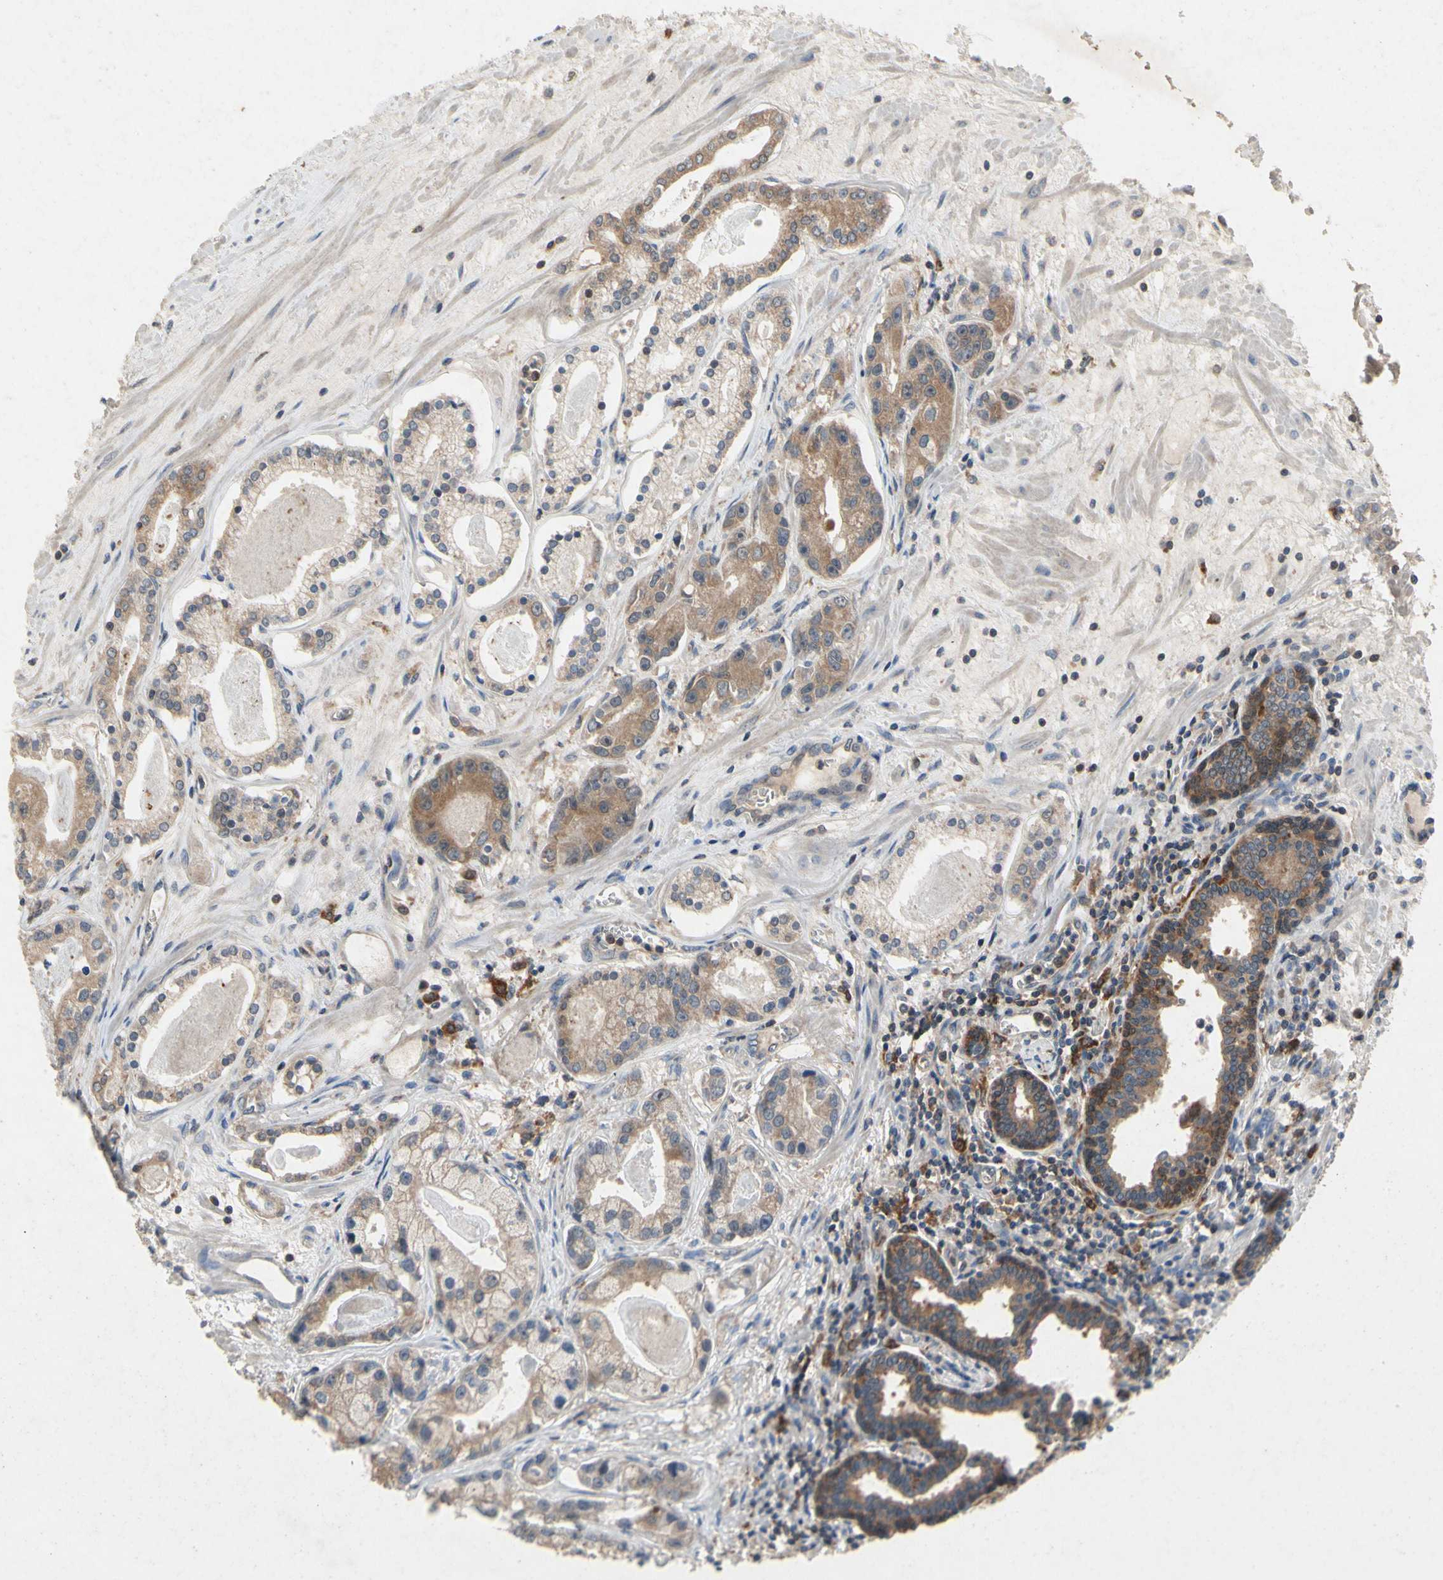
{"staining": {"intensity": "moderate", "quantity": ">75%", "location": "cytoplasmic/membranous"}, "tissue": "prostate cancer", "cell_type": "Tumor cells", "image_type": "cancer", "snomed": [{"axis": "morphology", "description": "Adenocarcinoma, Low grade"}, {"axis": "topography", "description": "Prostate"}], "caption": "Protein expression analysis of human prostate adenocarcinoma (low-grade) reveals moderate cytoplasmic/membranous positivity in about >75% of tumor cells.", "gene": "RPS6KA1", "patient": {"sex": "male", "age": 59}}